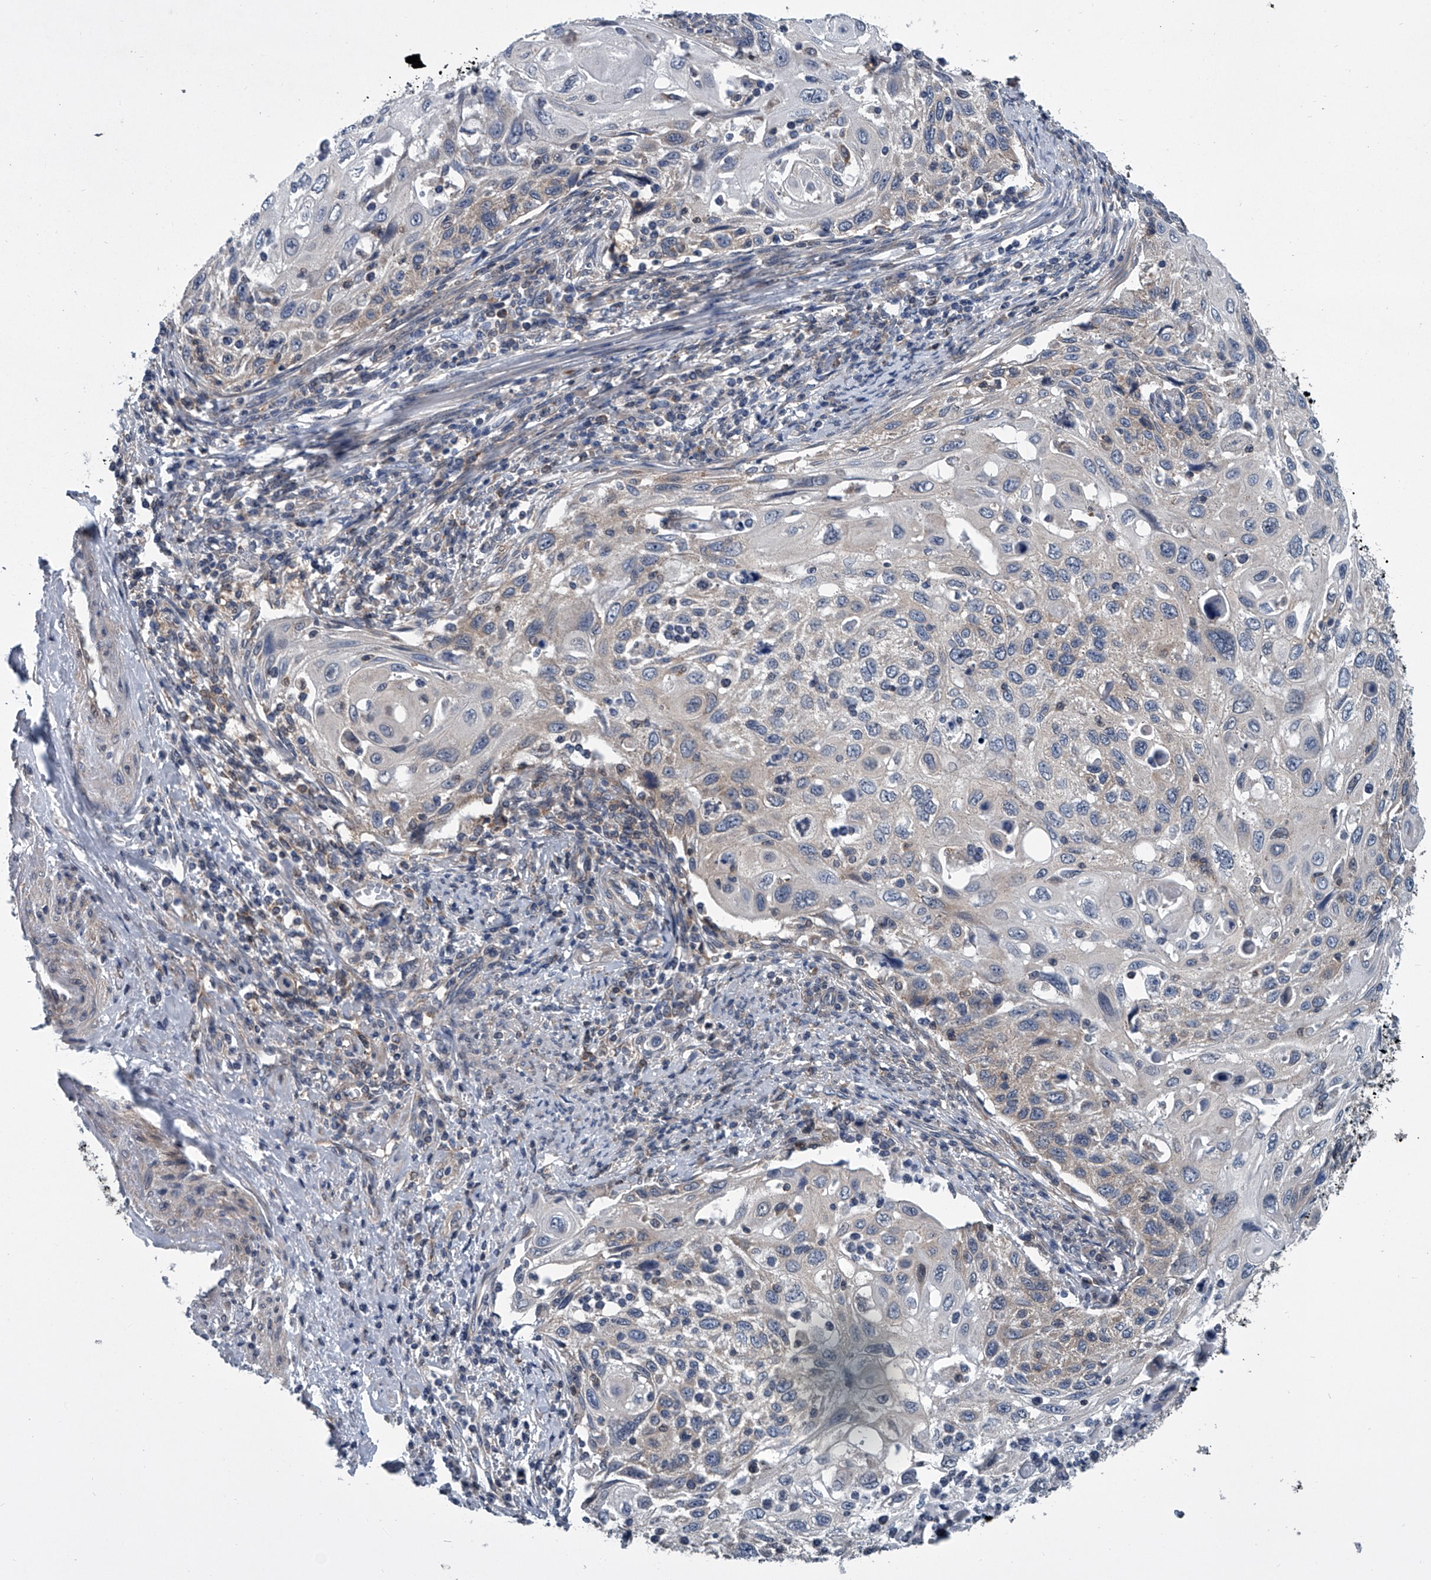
{"staining": {"intensity": "negative", "quantity": "none", "location": "none"}, "tissue": "cervical cancer", "cell_type": "Tumor cells", "image_type": "cancer", "snomed": [{"axis": "morphology", "description": "Squamous cell carcinoma, NOS"}, {"axis": "topography", "description": "Cervix"}], "caption": "The photomicrograph reveals no significant expression in tumor cells of cervical squamous cell carcinoma.", "gene": "PPP2R5D", "patient": {"sex": "female", "age": 70}}